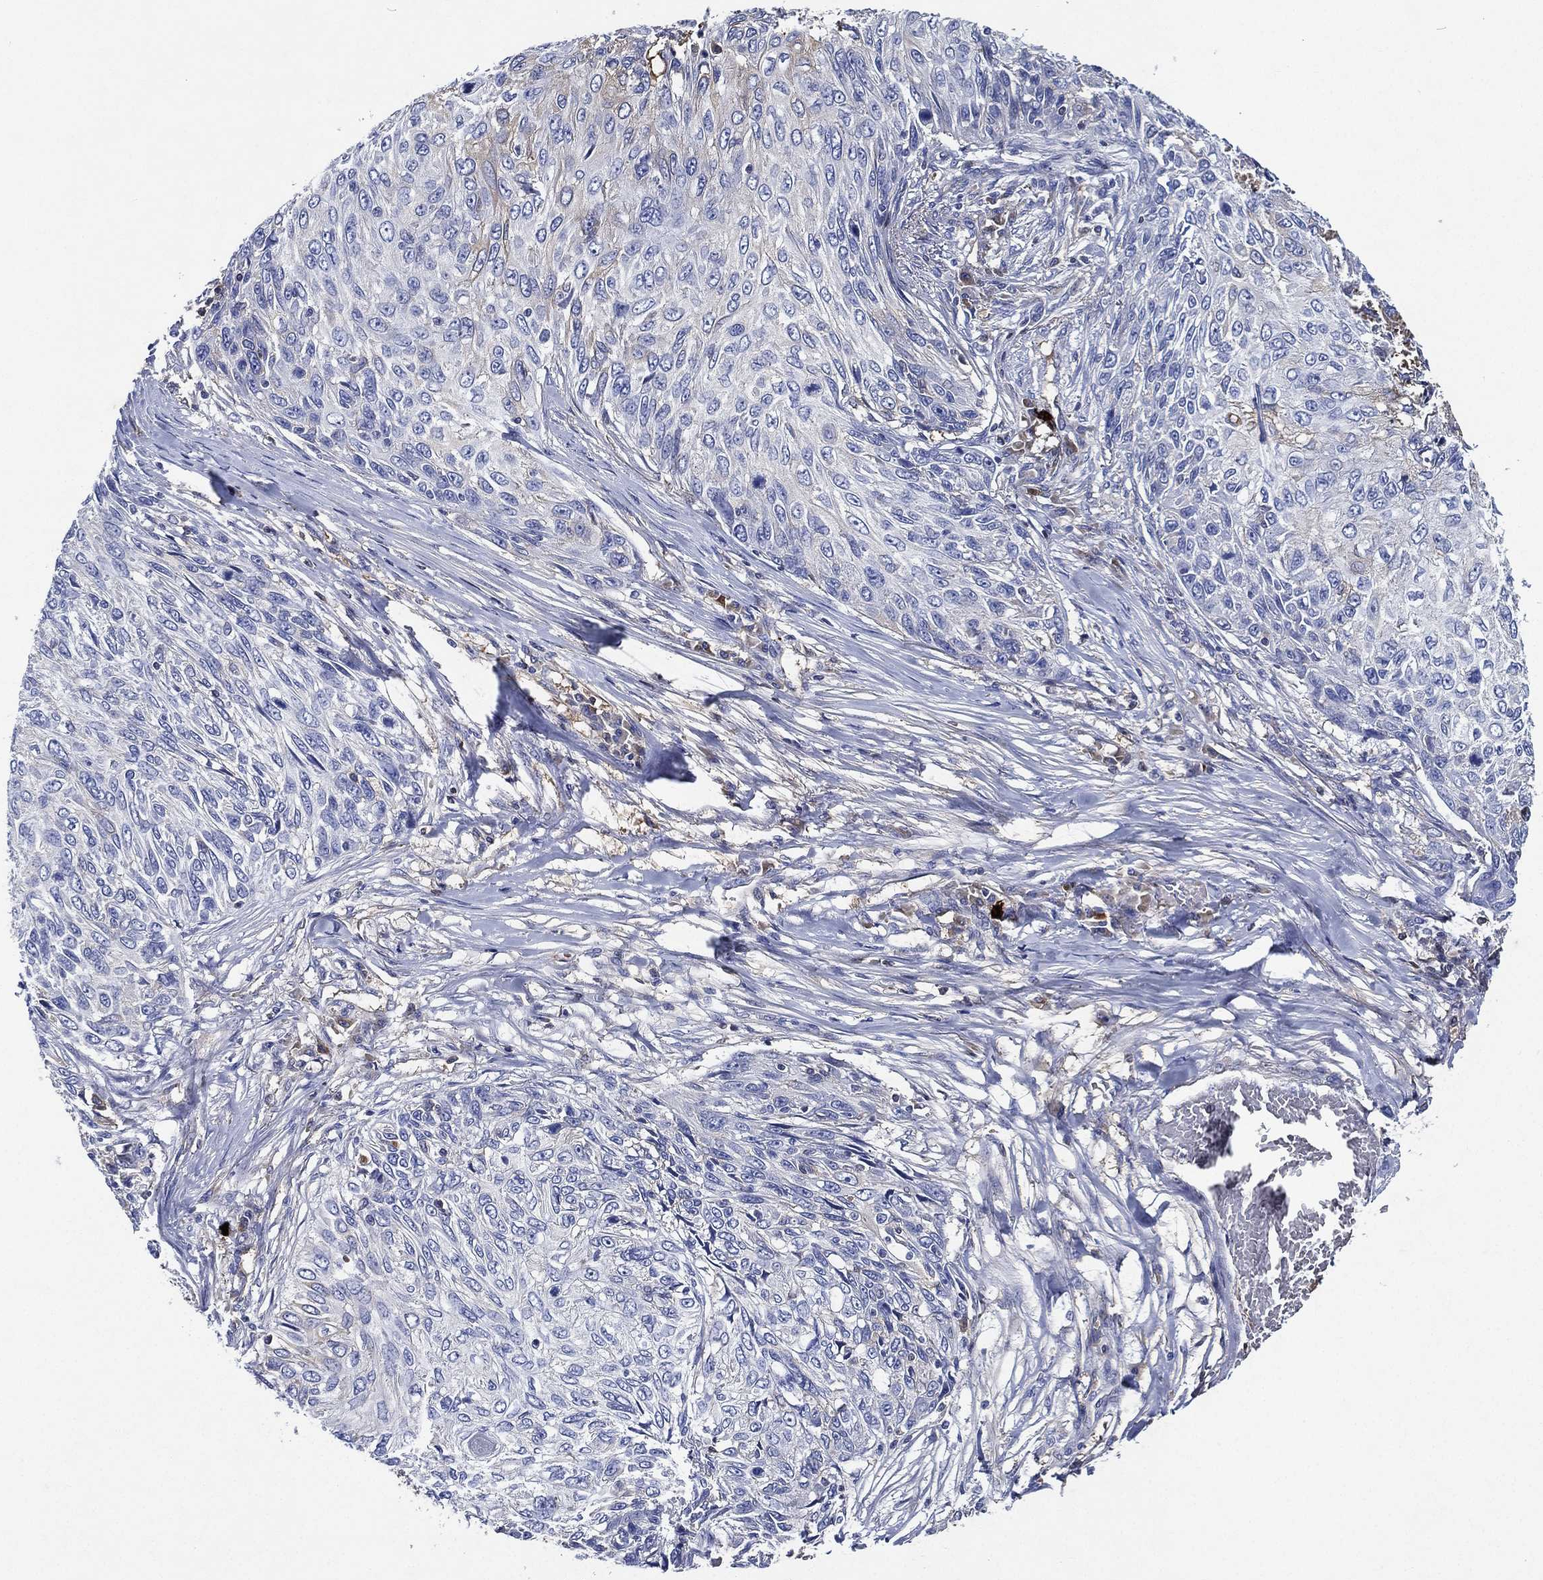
{"staining": {"intensity": "negative", "quantity": "none", "location": "none"}, "tissue": "skin cancer", "cell_type": "Tumor cells", "image_type": "cancer", "snomed": [{"axis": "morphology", "description": "Squamous cell carcinoma, NOS"}, {"axis": "topography", "description": "Skin"}], "caption": "Tumor cells are negative for protein expression in human skin cancer (squamous cell carcinoma). Brightfield microscopy of immunohistochemistry stained with DAB (brown) and hematoxylin (blue), captured at high magnification.", "gene": "TMPRSS11D", "patient": {"sex": "male", "age": 92}}